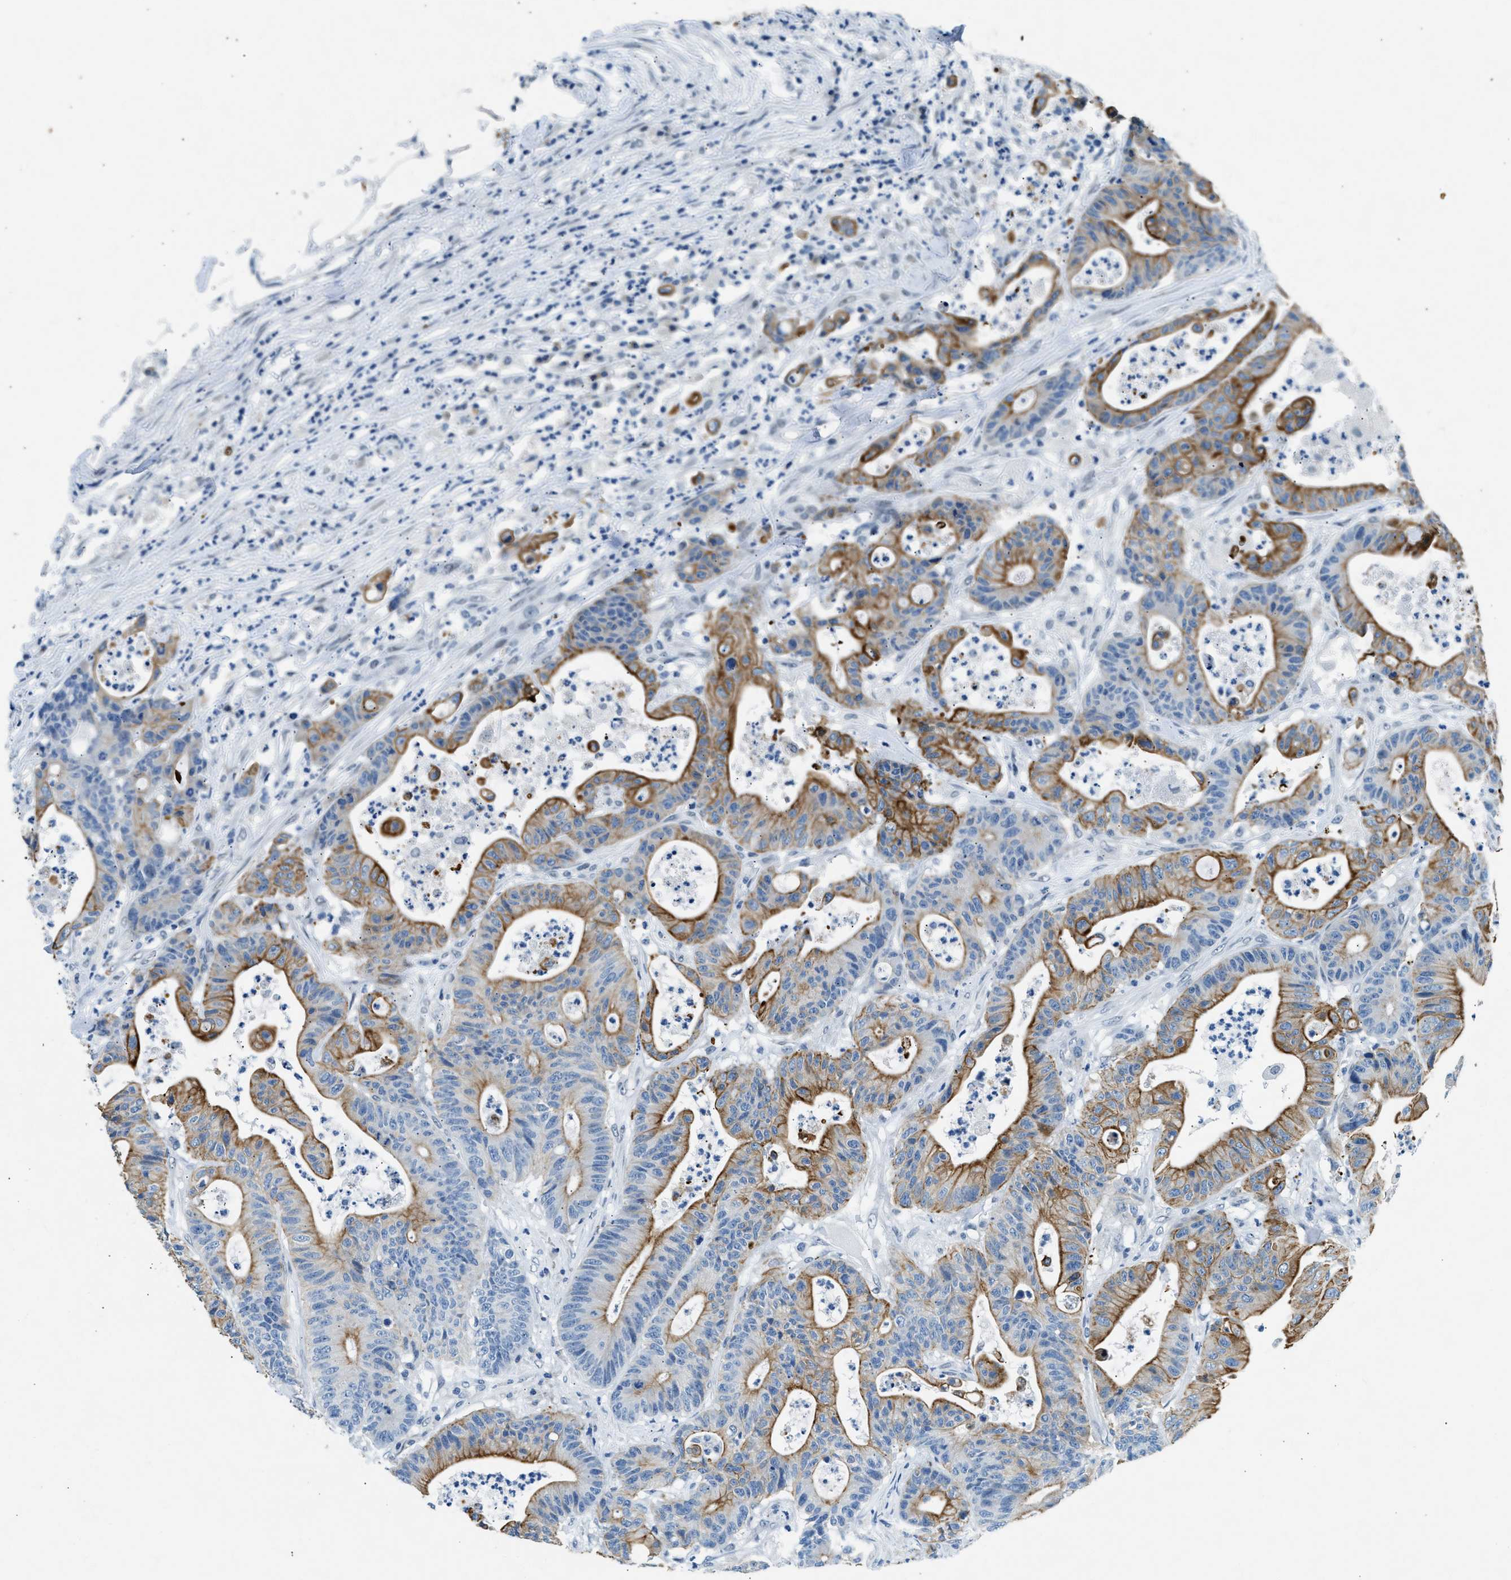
{"staining": {"intensity": "strong", "quantity": "25%-75%", "location": "cytoplasmic/membranous"}, "tissue": "colorectal cancer", "cell_type": "Tumor cells", "image_type": "cancer", "snomed": [{"axis": "morphology", "description": "Adenocarcinoma, NOS"}, {"axis": "topography", "description": "Colon"}], "caption": "Human colorectal cancer stained with a protein marker demonstrates strong staining in tumor cells.", "gene": "CFAP20", "patient": {"sex": "female", "age": 84}}